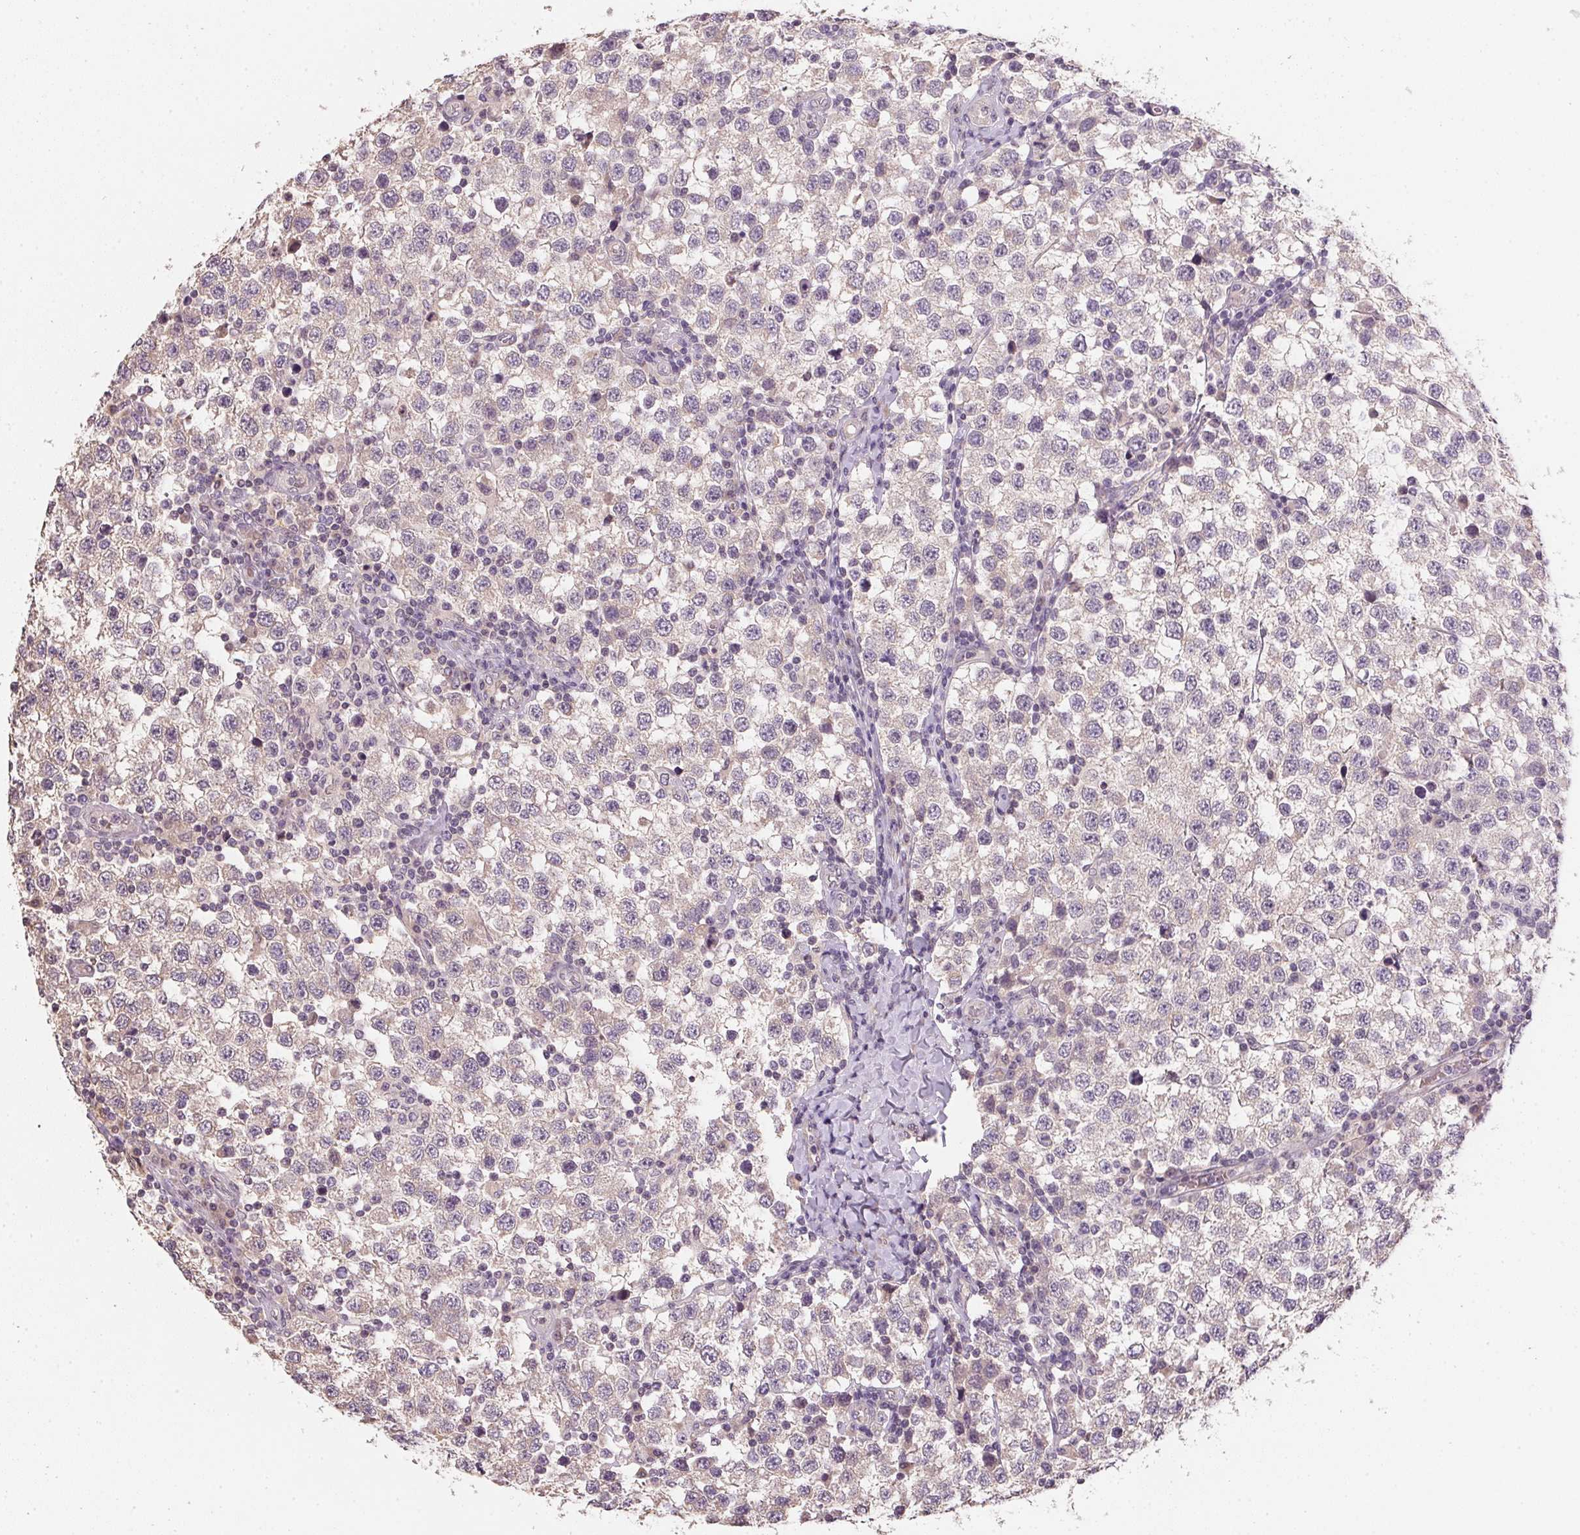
{"staining": {"intensity": "weak", "quantity": "<25%", "location": "cytoplasmic/membranous"}, "tissue": "testis cancer", "cell_type": "Tumor cells", "image_type": "cancer", "snomed": [{"axis": "morphology", "description": "Seminoma, NOS"}, {"axis": "topography", "description": "Testis"}], "caption": "Tumor cells show no significant staining in seminoma (testis).", "gene": "ALDH8A1", "patient": {"sex": "male", "age": 34}}